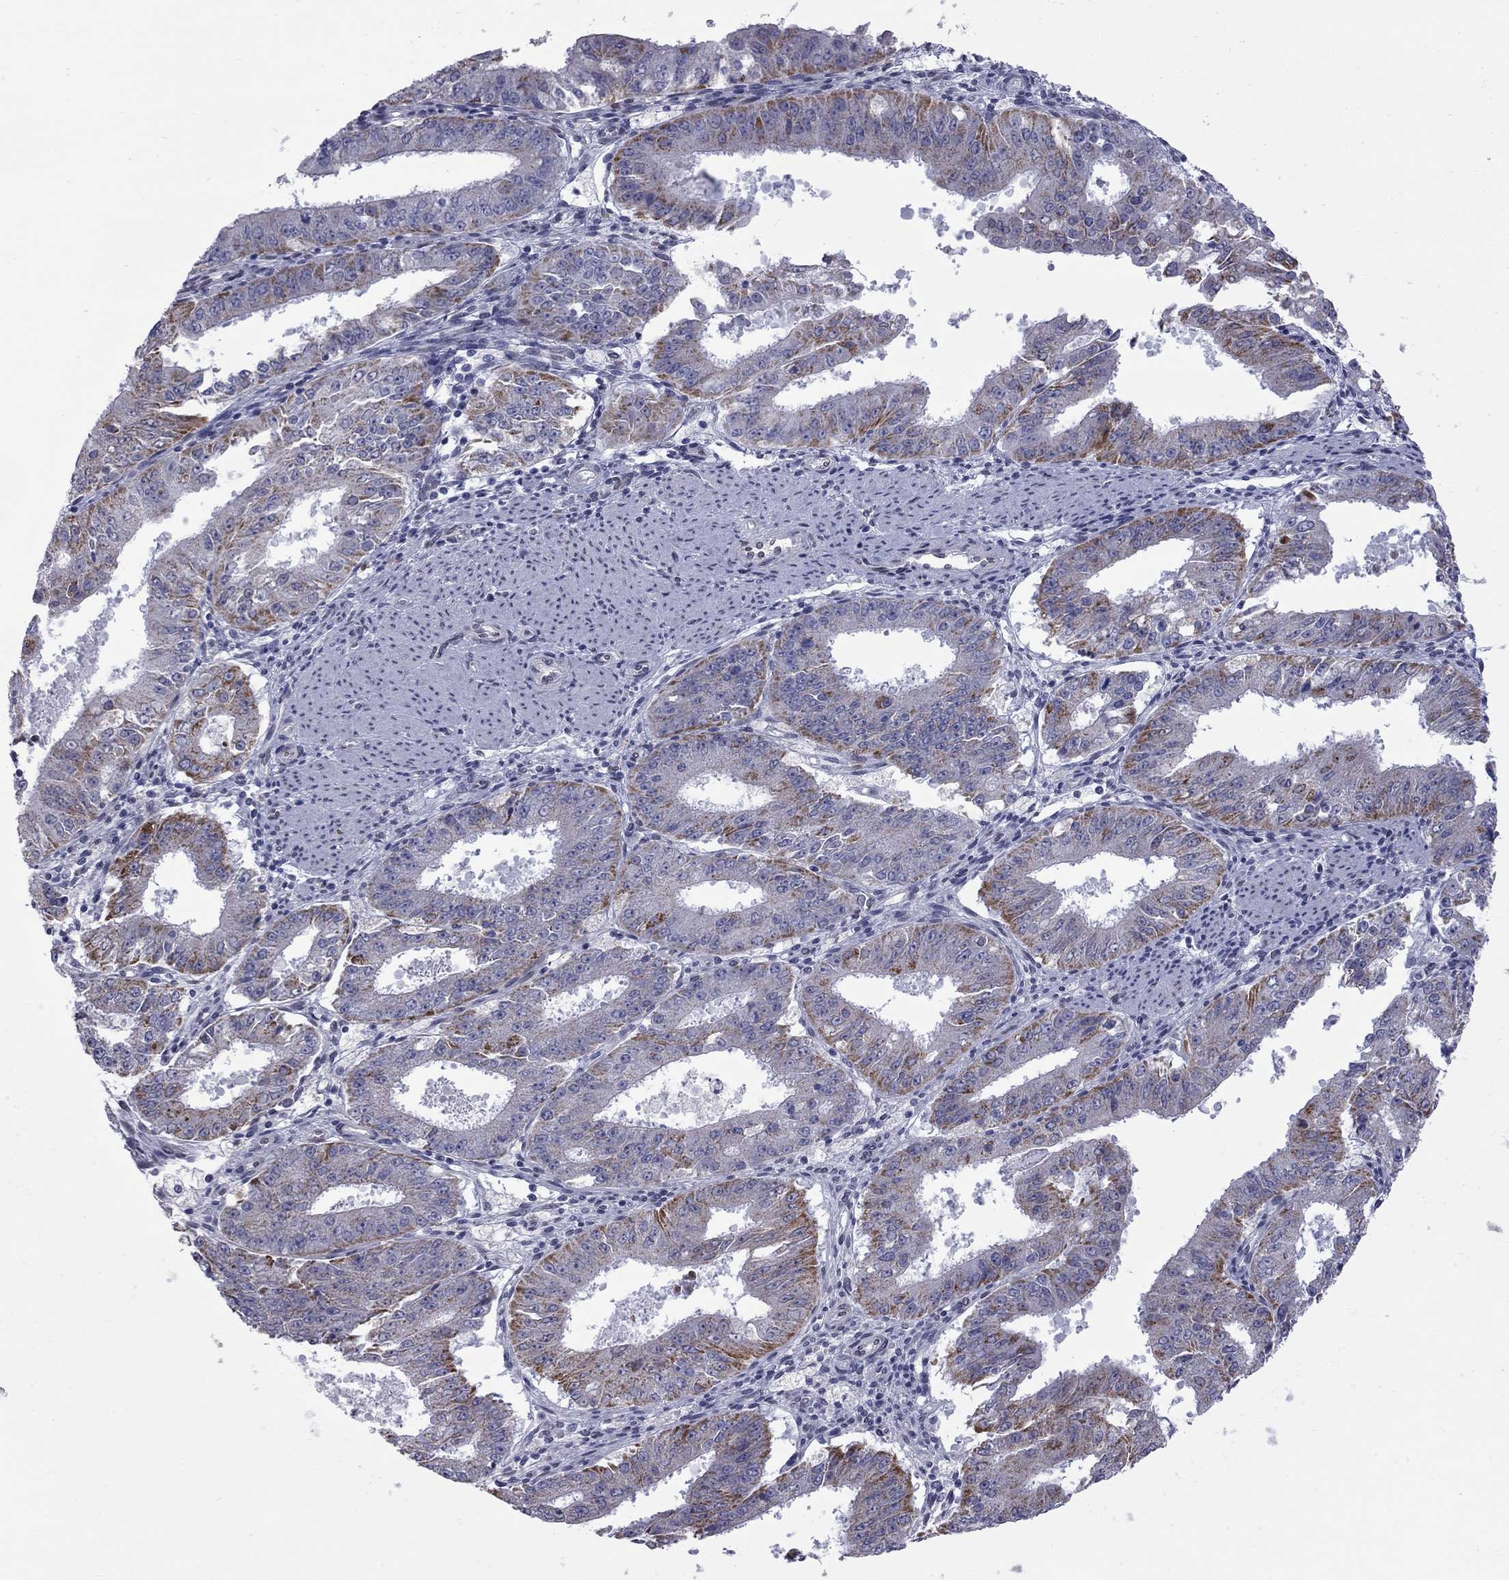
{"staining": {"intensity": "moderate", "quantity": "<25%", "location": "cytoplasmic/membranous"}, "tissue": "ovarian cancer", "cell_type": "Tumor cells", "image_type": "cancer", "snomed": [{"axis": "morphology", "description": "Carcinoma, endometroid"}, {"axis": "topography", "description": "Ovary"}], "caption": "Ovarian cancer stained with a brown dye displays moderate cytoplasmic/membranous positive positivity in approximately <25% of tumor cells.", "gene": "CLTCL1", "patient": {"sex": "female", "age": 42}}